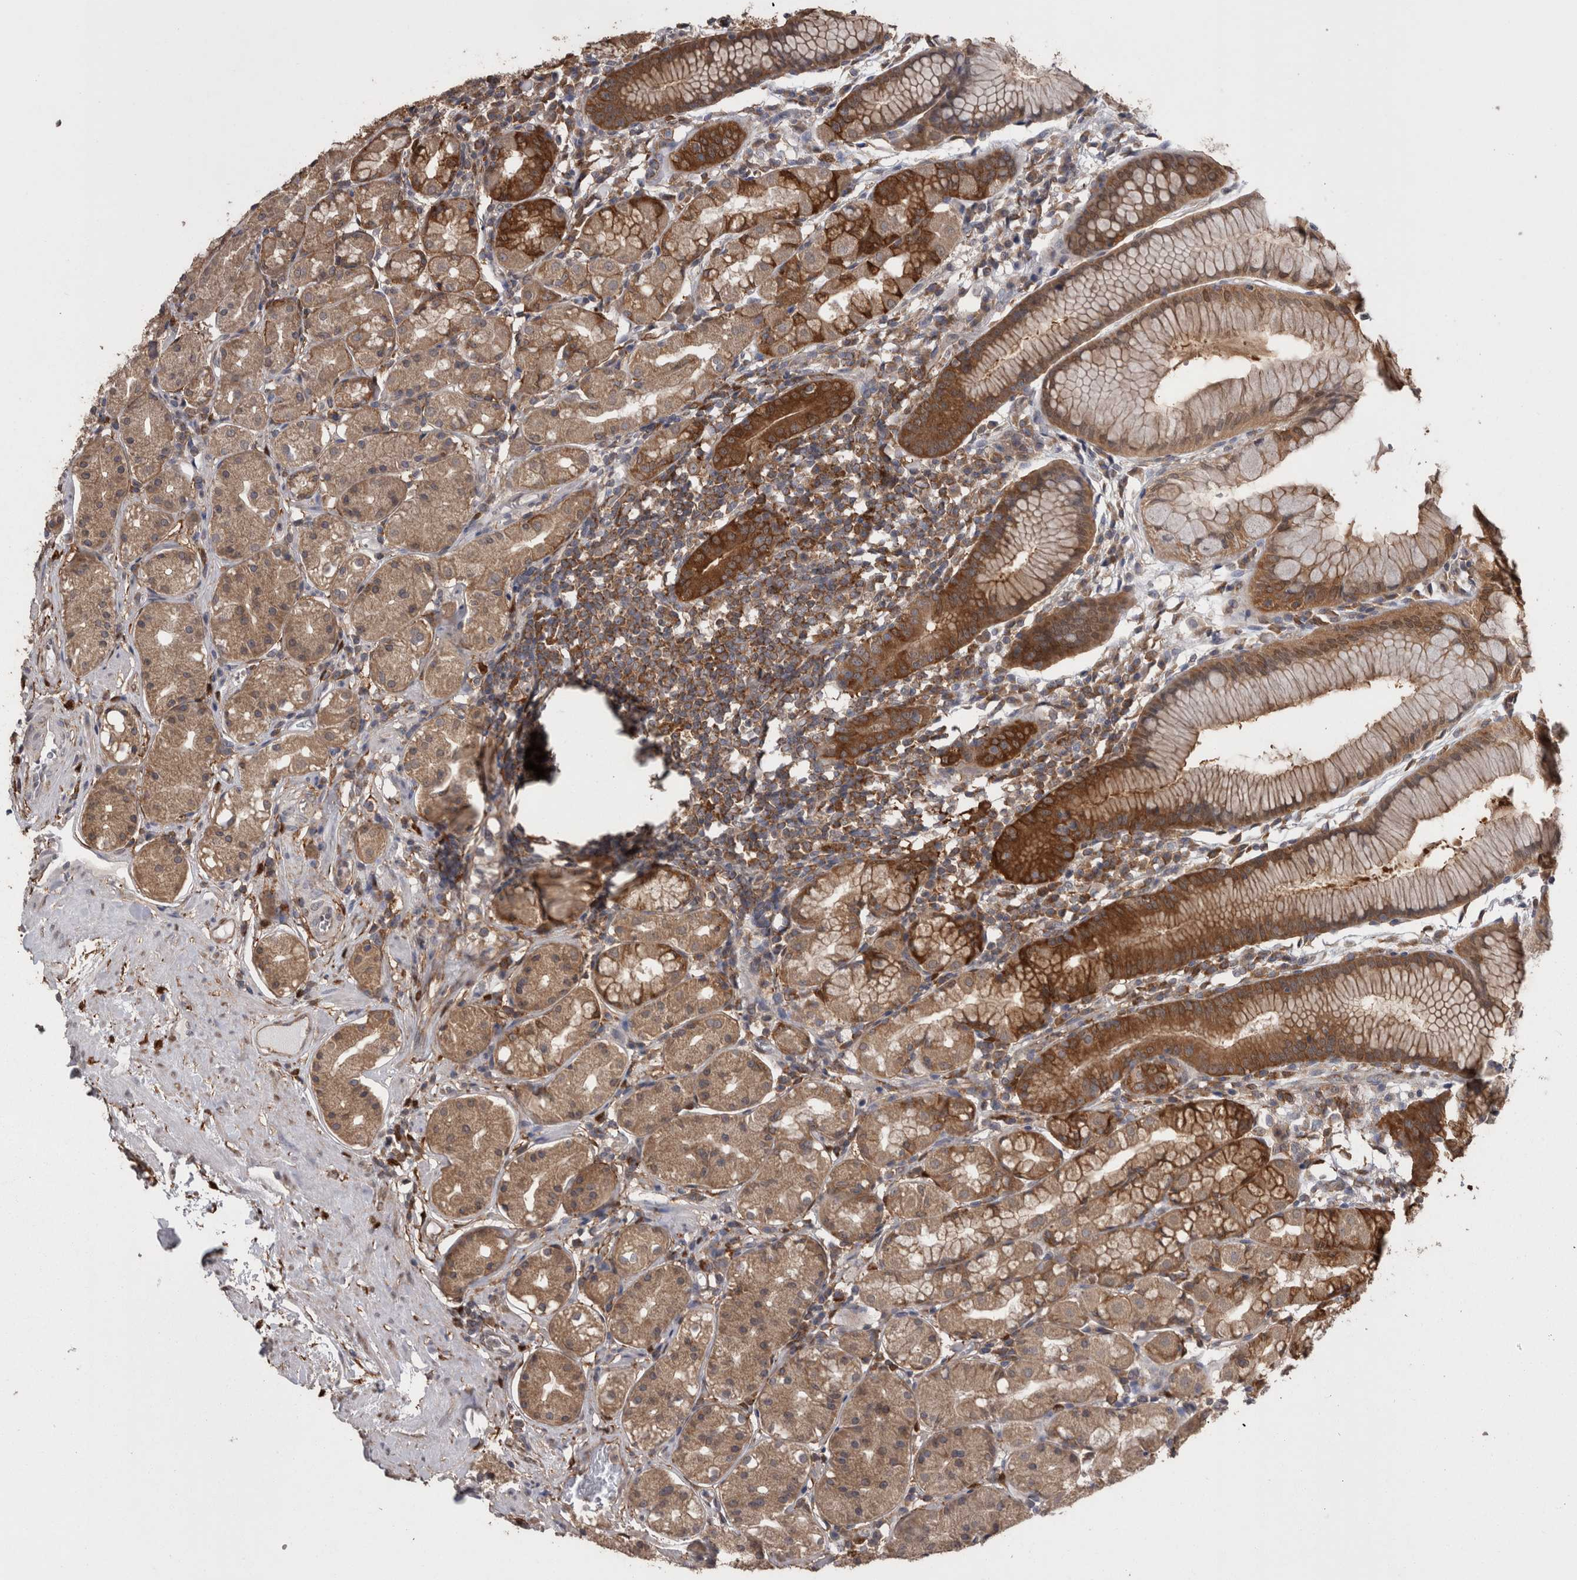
{"staining": {"intensity": "strong", "quantity": ">75%", "location": "cytoplasmic/membranous"}, "tissue": "stomach", "cell_type": "Glandular cells", "image_type": "normal", "snomed": [{"axis": "morphology", "description": "Normal tissue, NOS"}, {"axis": "topography", "description": "Stomach, lower"}], "caption": "A high-resolution image shows IHC staining of benign stomach, which exhibits strong cytoplasmic/membranous positivity in about >75% of glandular cells. Using DAB (3,3'-diaminobenzidine) (brown) and hematoxylin (blue) stains, captured at high magnification using brightfield microscopy.", "gene": "DDX6", "patient": {"sex": "female", "age": 56}}